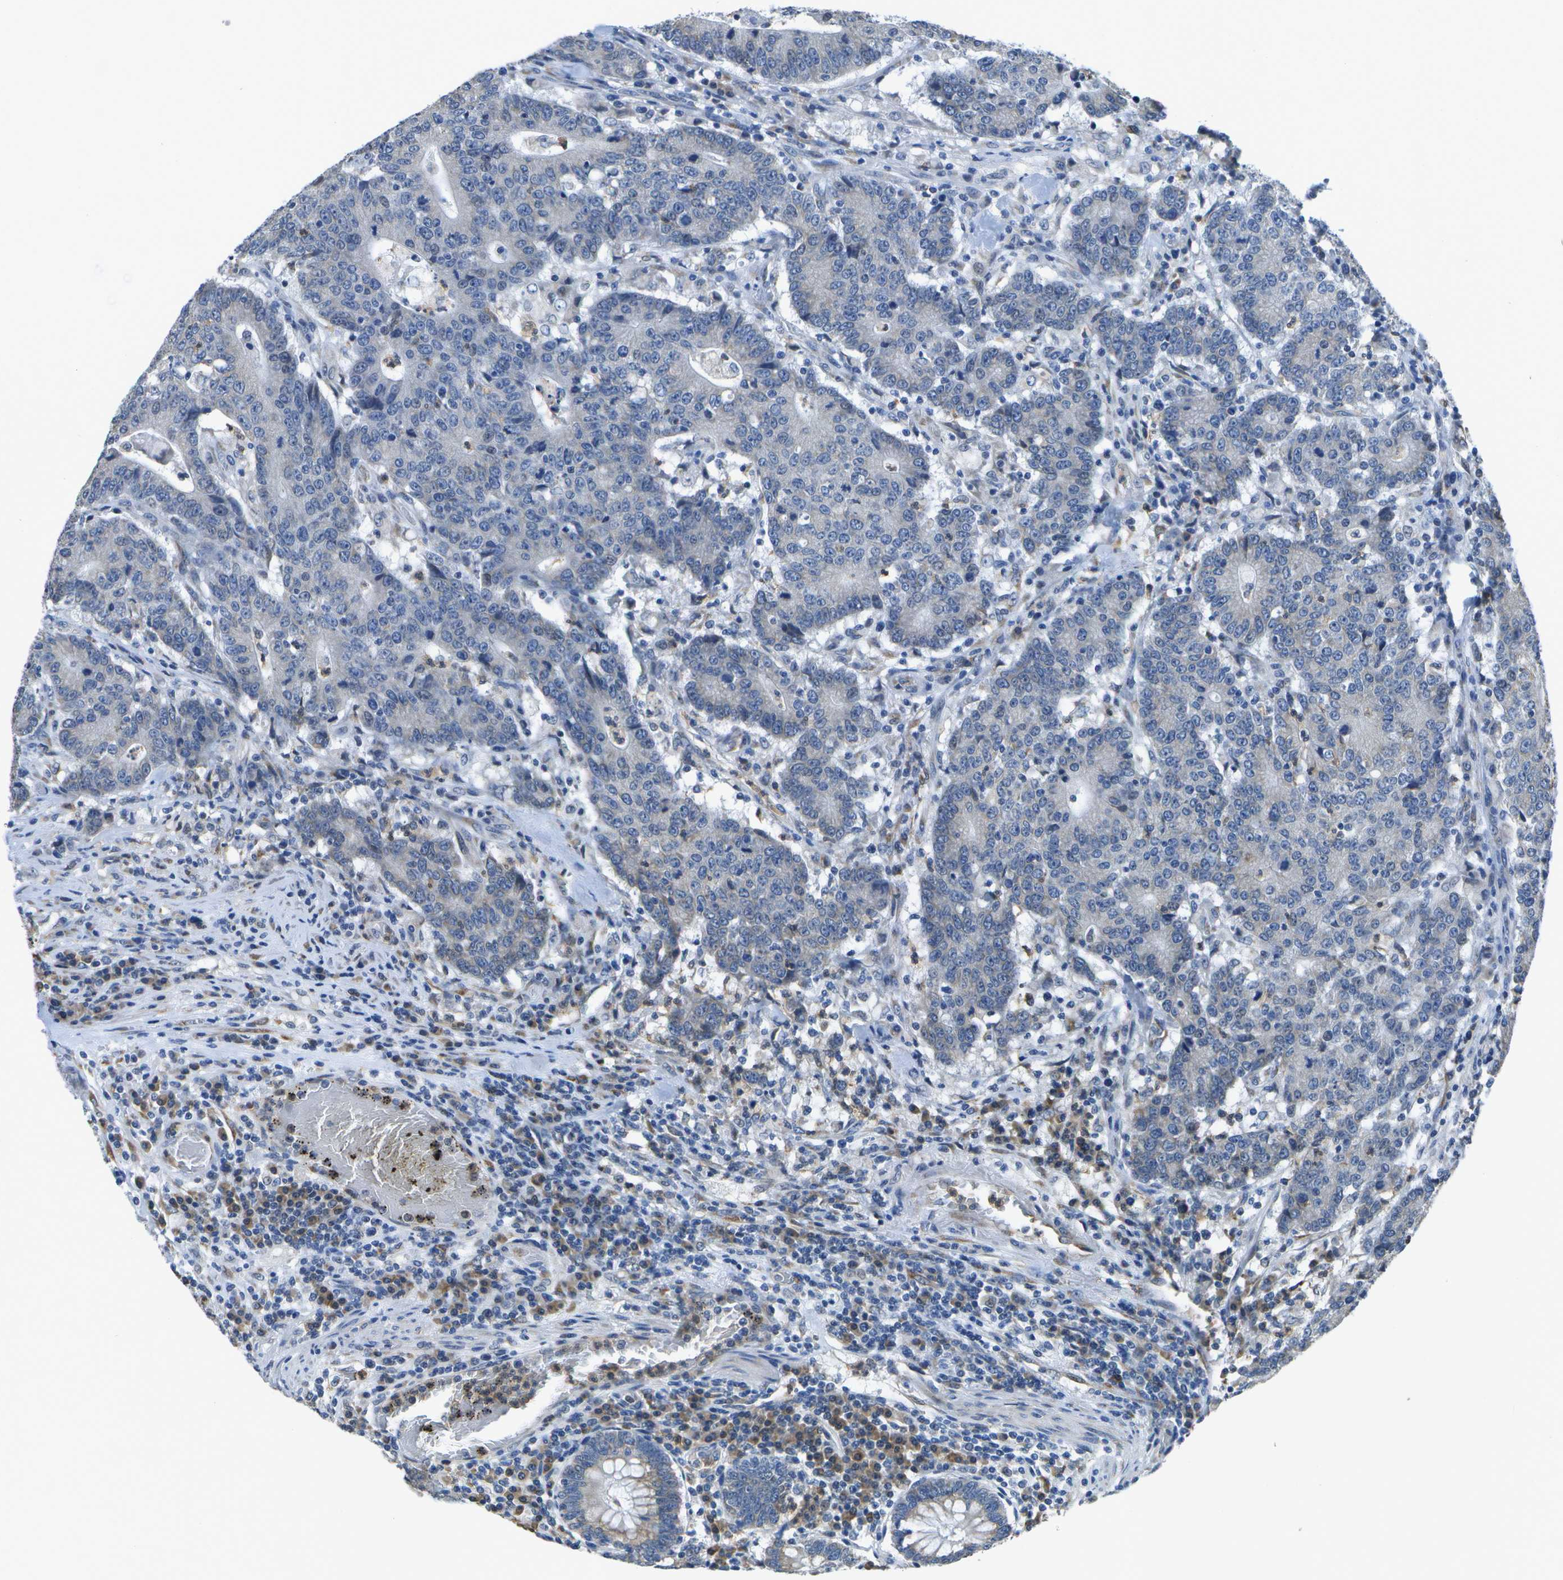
{"staining": {"intensity": "negative", "quantity": "none", "location": "none"}, "tissue": "colorectal cancer", "cell_type": "Tumor cells", "image_type": "cancer", "snomed": [{"axis": "morphology", "description": "Normal tissue, NOS"}, {"axis": "morphology", "description": "Adenocarcinoma, NOS"}, {"axis": "topography", "description": "Colon"}], "caption": "This is an immunohistochemistry (IHC) photomicrograph of adenocarcinoma (colorectal). There is no positivity in tumor cells.", "gene": "DSE", "patient": {"sex": "female", "age": 75}}